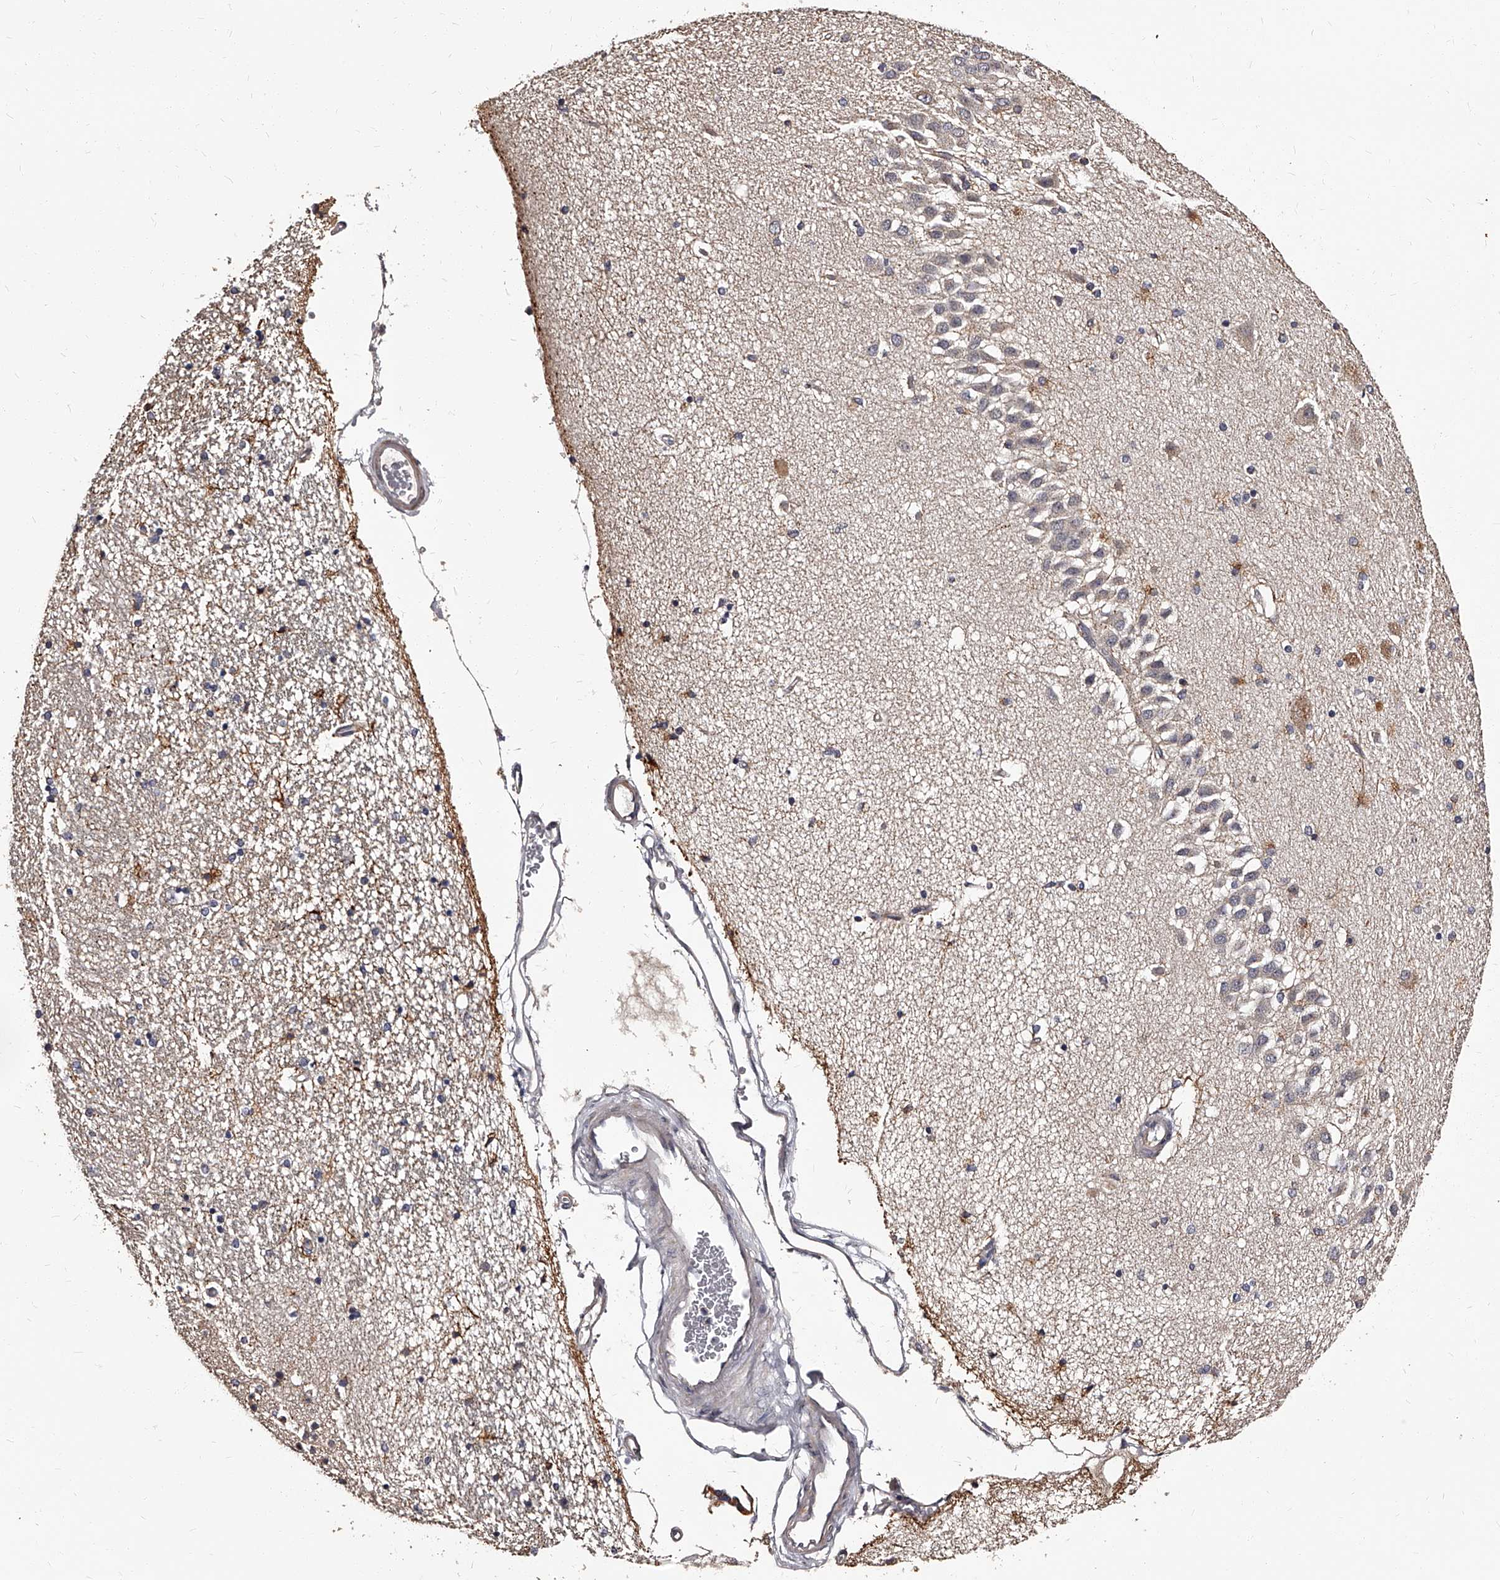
{"staining": {"intensity": "negative", "quantity": "none", "location": "none"}, "tissue": "hippocampus", "cell_type": "Glial cells", "image_type": "normal", "snomed": [{"axis": "morphology", "description": "Normal tissue, NOS"}, {"axis": "topography", "description": "Hippocampus"}], "caption": "Histopathology image shows no significant protein positivity in glial cells of normal hippocampus. (Stains: DAB (3,3'-diaminobenzidine) immunohistochemistry with hematoxylin counter stain, Microscopy: brightfield microscopy at high magnification).", "gene": "RSC1A1", "patient": {"sex": "female", "age": 54}}